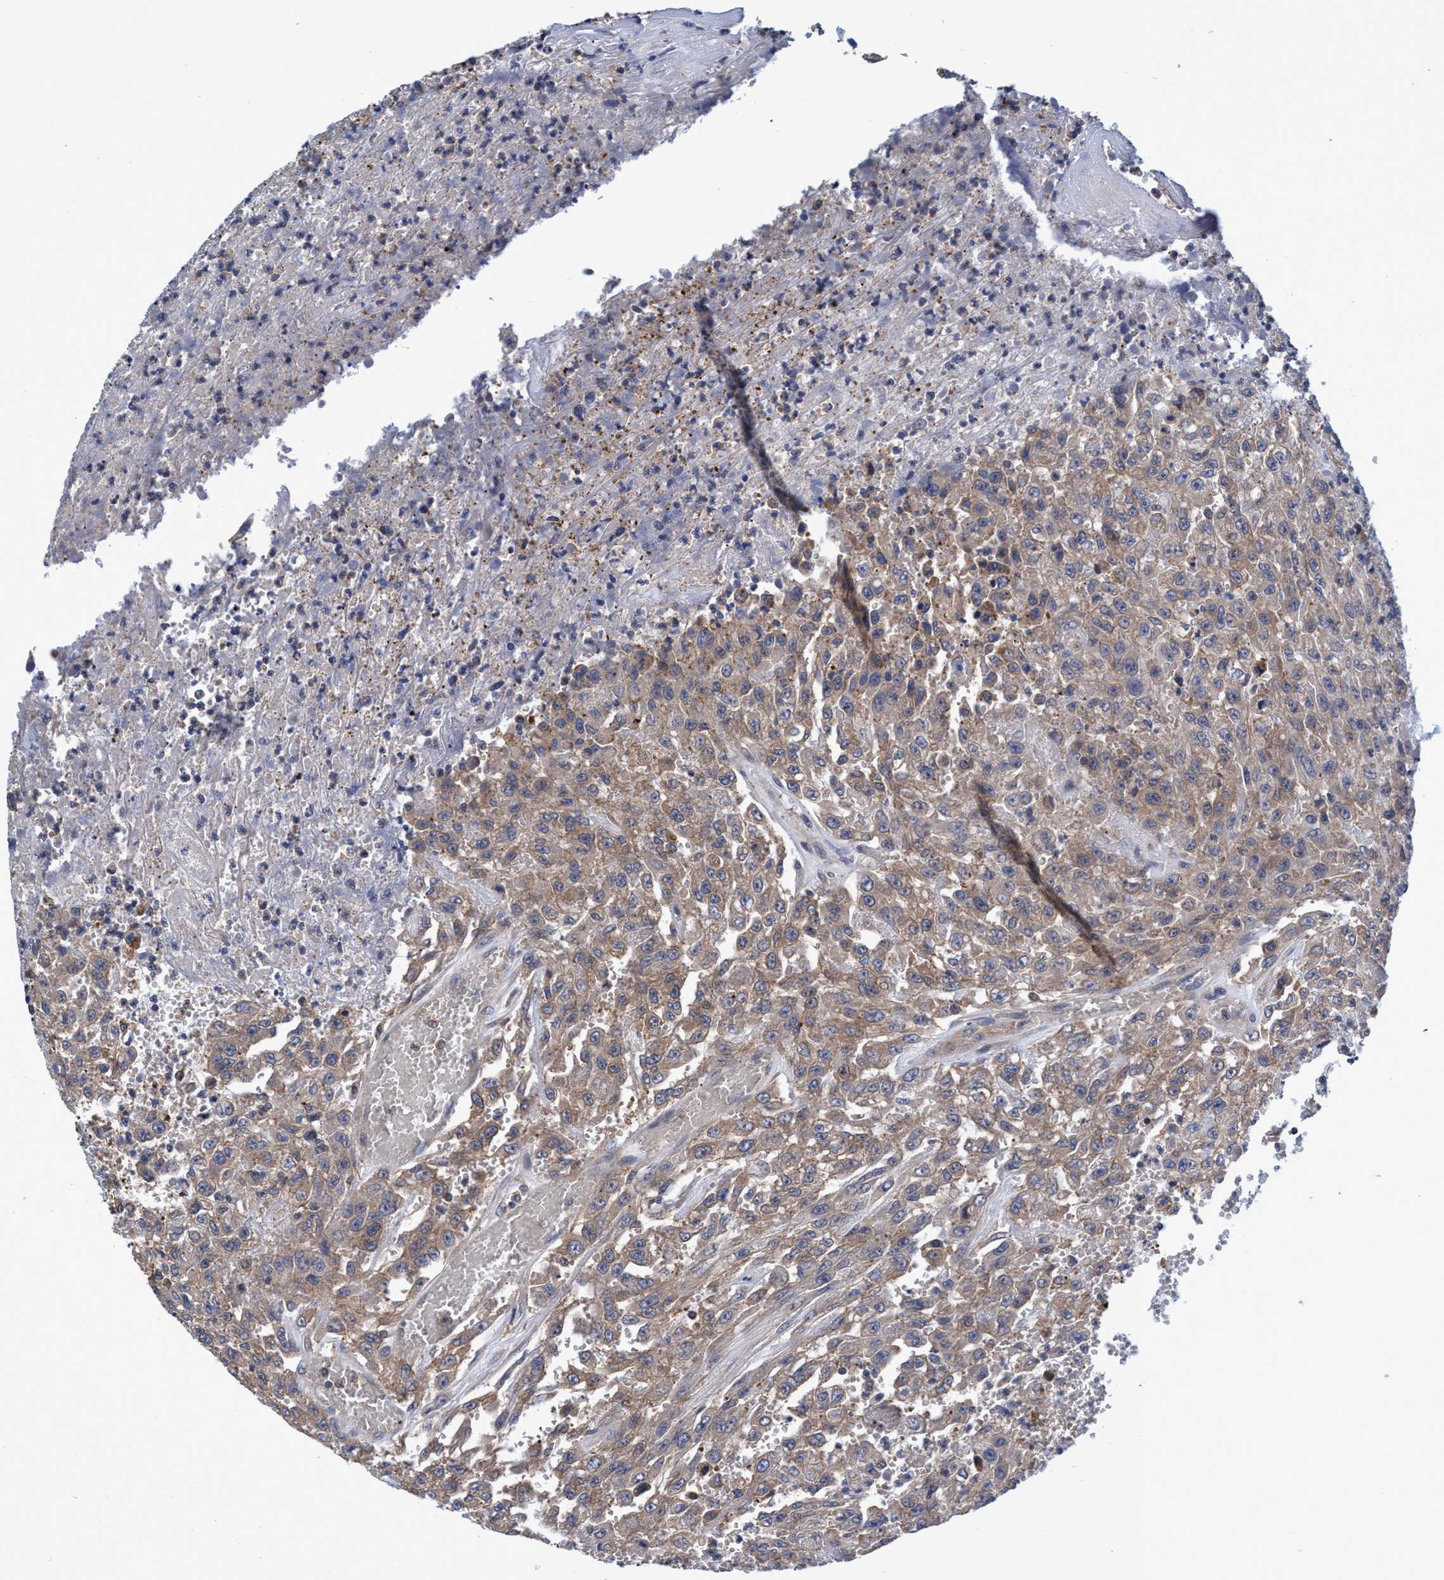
{"staining": {"intensity": "weak", "quantity": ">75%", "location": "cytoplasmic/membranous"}, "tissue": "urothelial cancer", "cell_type": "Tumor cells", "image_type": "cancer", "snomed": [{"axis": "morphology", "description": "Urothelial carcinoma, High grade"}, {"axis": "topography", "description": "Urinary bladder"}], "caption": "This photomicrograph exhibits immunohistochemistry (IHC) staining of human urothelial carcinoma (high-grade), with low weak cytoplasmic/membranous expression in about >75% of tumor cells.", "gene": "CALCOCO2", "patient": {"sex": "male", "age": 46}}